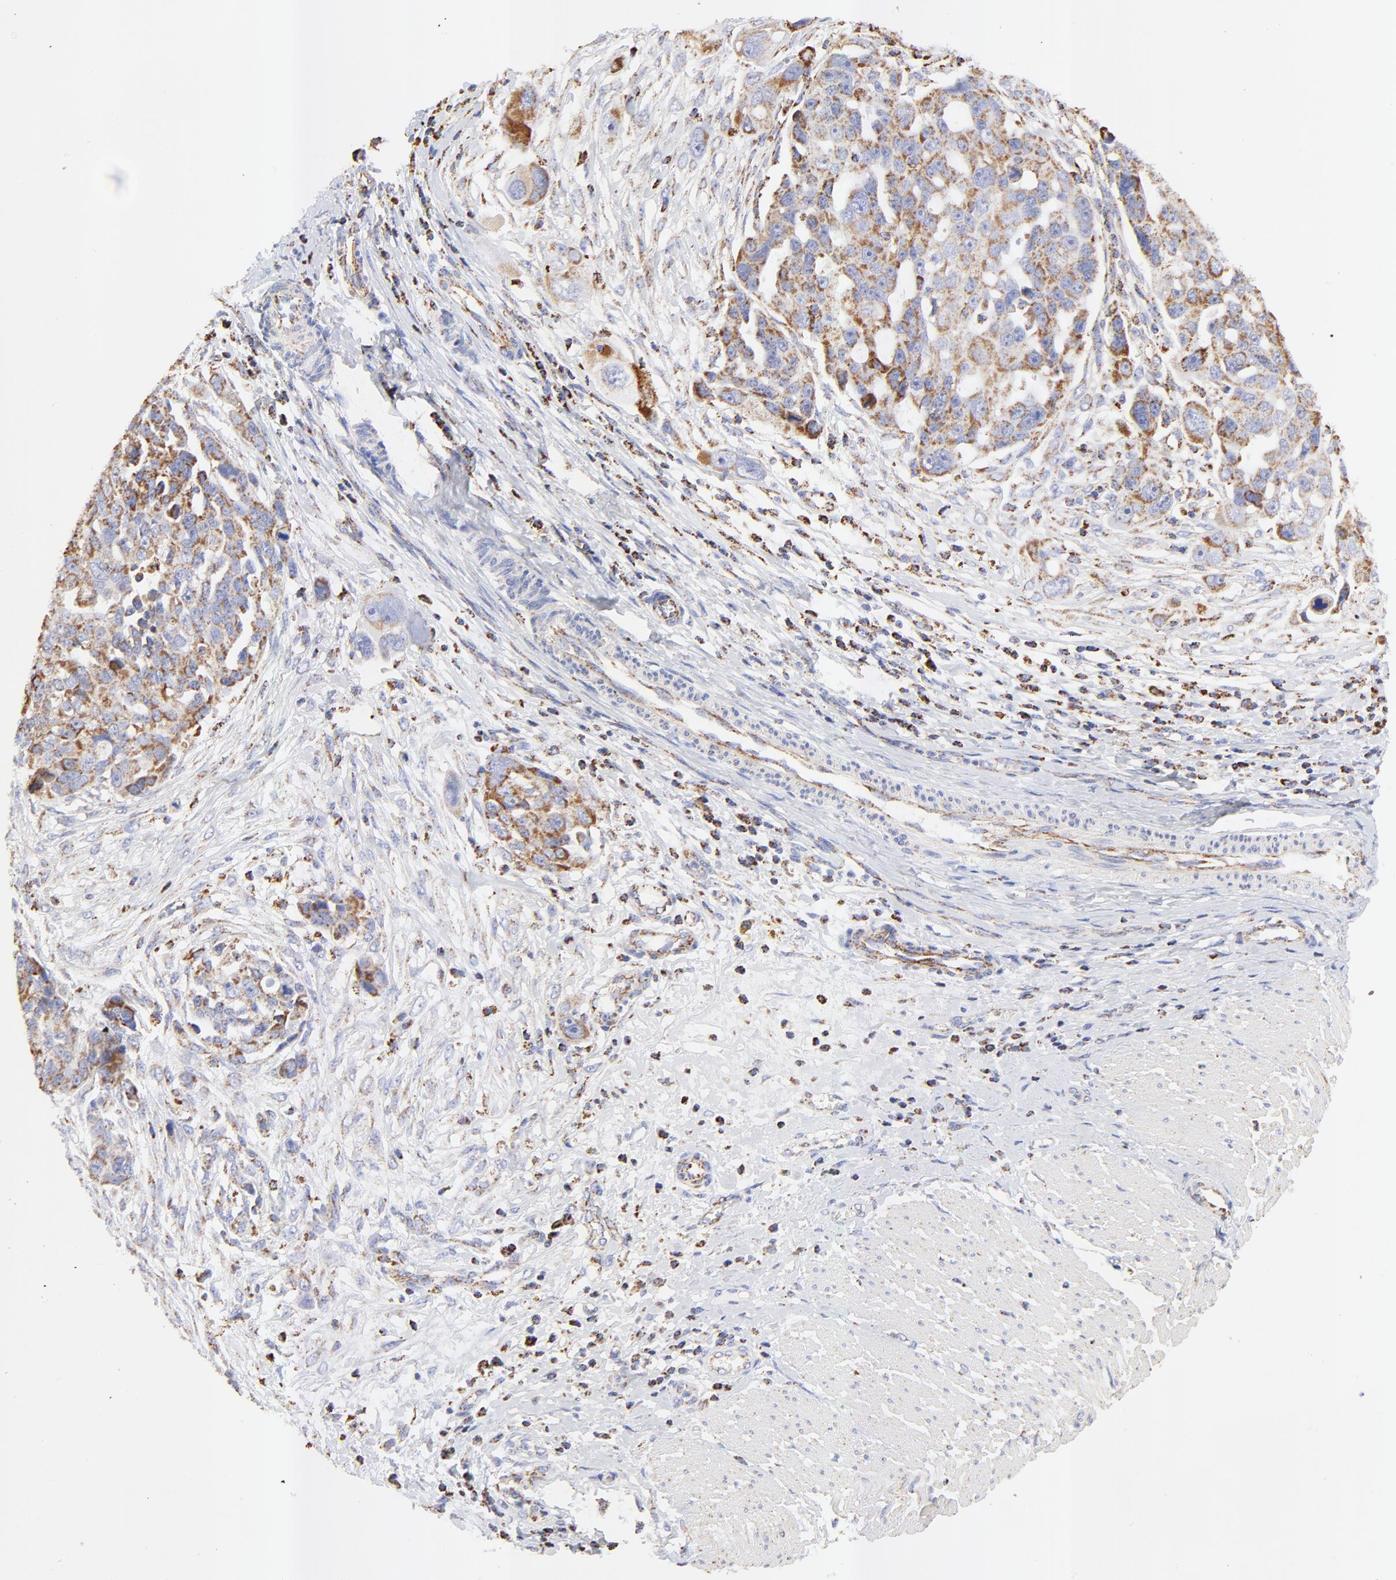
{"staining": {"intensity": "moderate", "quantity": ">75%", "location": "cytoplasmic/membranous"}, "tissue": "ovarian cancer", "cell_type": "Tumor cells", "image_type": "cancer", "snomed": [{"axis": "morphology", "description": "Carcinoma, endometroid"}, {"axis": "topography", "description": "Ovary"}], "caption": "There is medium levels of moderate cytoplasmic/membranous positivity in tumor cells of ovarian cancer (endometroid carcinoma), as demonstrated by immunohistochemical staining (brown color).", "gene": "COX4I1", "patient": {"sex": "female", "age": 75}}